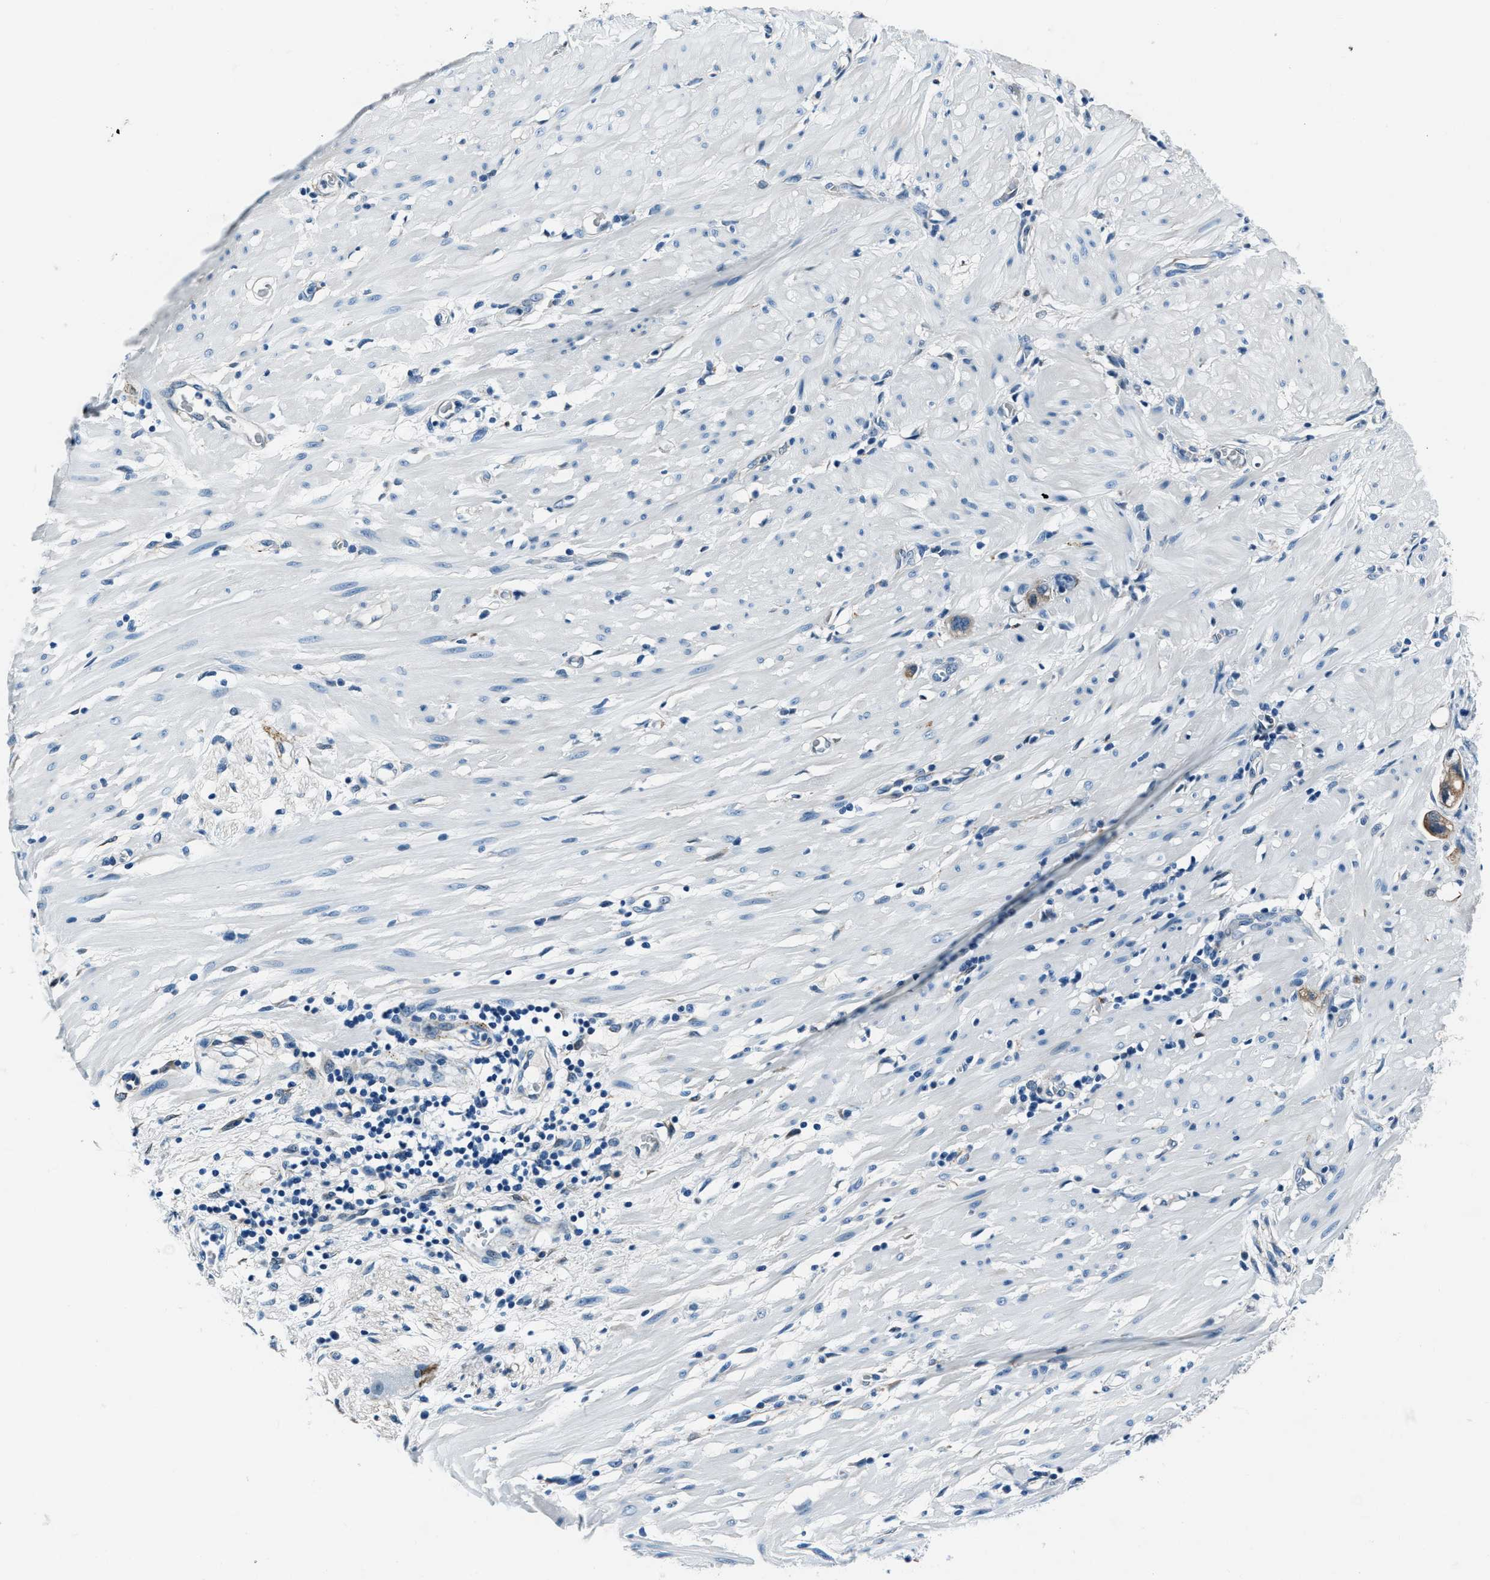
{"staining": {"intensity": "moderate", "quantity": "25%-75%", "location": "cytoplasmic/membranous"}, "tissue": "stomach cancer", "cell_type": "Tumor cells", "image_type": "cancer", "snomed": [{"axis": "morphology", "description": "Adenocarcinoma, NOS"}, {"axis": "topography", "description": "Stomach"}, {"axis": "topography", "description": "Stomach, lower"}], "caption": "A brown stain highlights moderate cytoplasmic/membranous expression of a protein in adenocarcinoma (stomach) tumor cells.", "gene": "PTPDC1", "patient": {"sex": "female", "age": 48}}